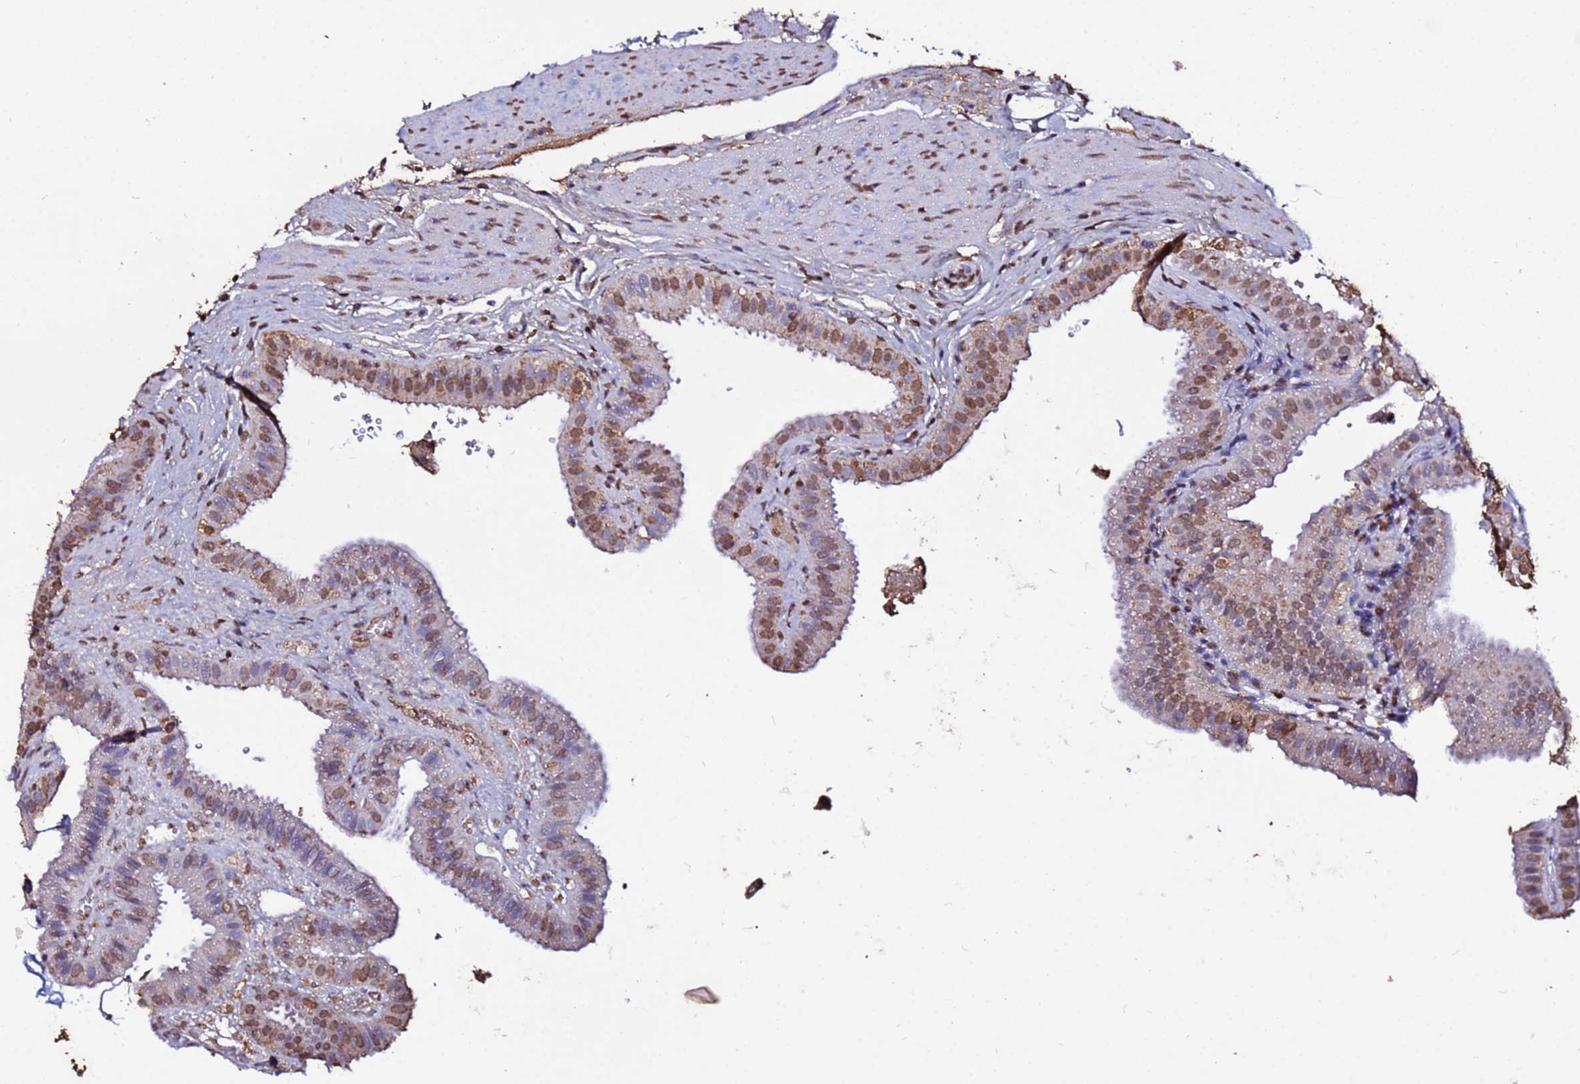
{"staining": {"intensity": "strong", "quantity": "25%-75%", "location": "cytoplasmic/membranous,nuclear"}, "tissue": "gallbladder", "cell_type": "Glandular cells", "image_type": "normal", "snomed": [{"axis": "morphology", "description": "Normal tissue, NOS"}, {"axis": "topography", "description": "Gallbladder"}], "caption": "An IHC micrograph of benign tissue is shown. Protein staining in brown highlights strong cytoplasmic/membranous,nuclear positivity in gallbladder within glandular cells.", "gene": "TRIP6", "patient": {"sex": "female", "age": 61}}